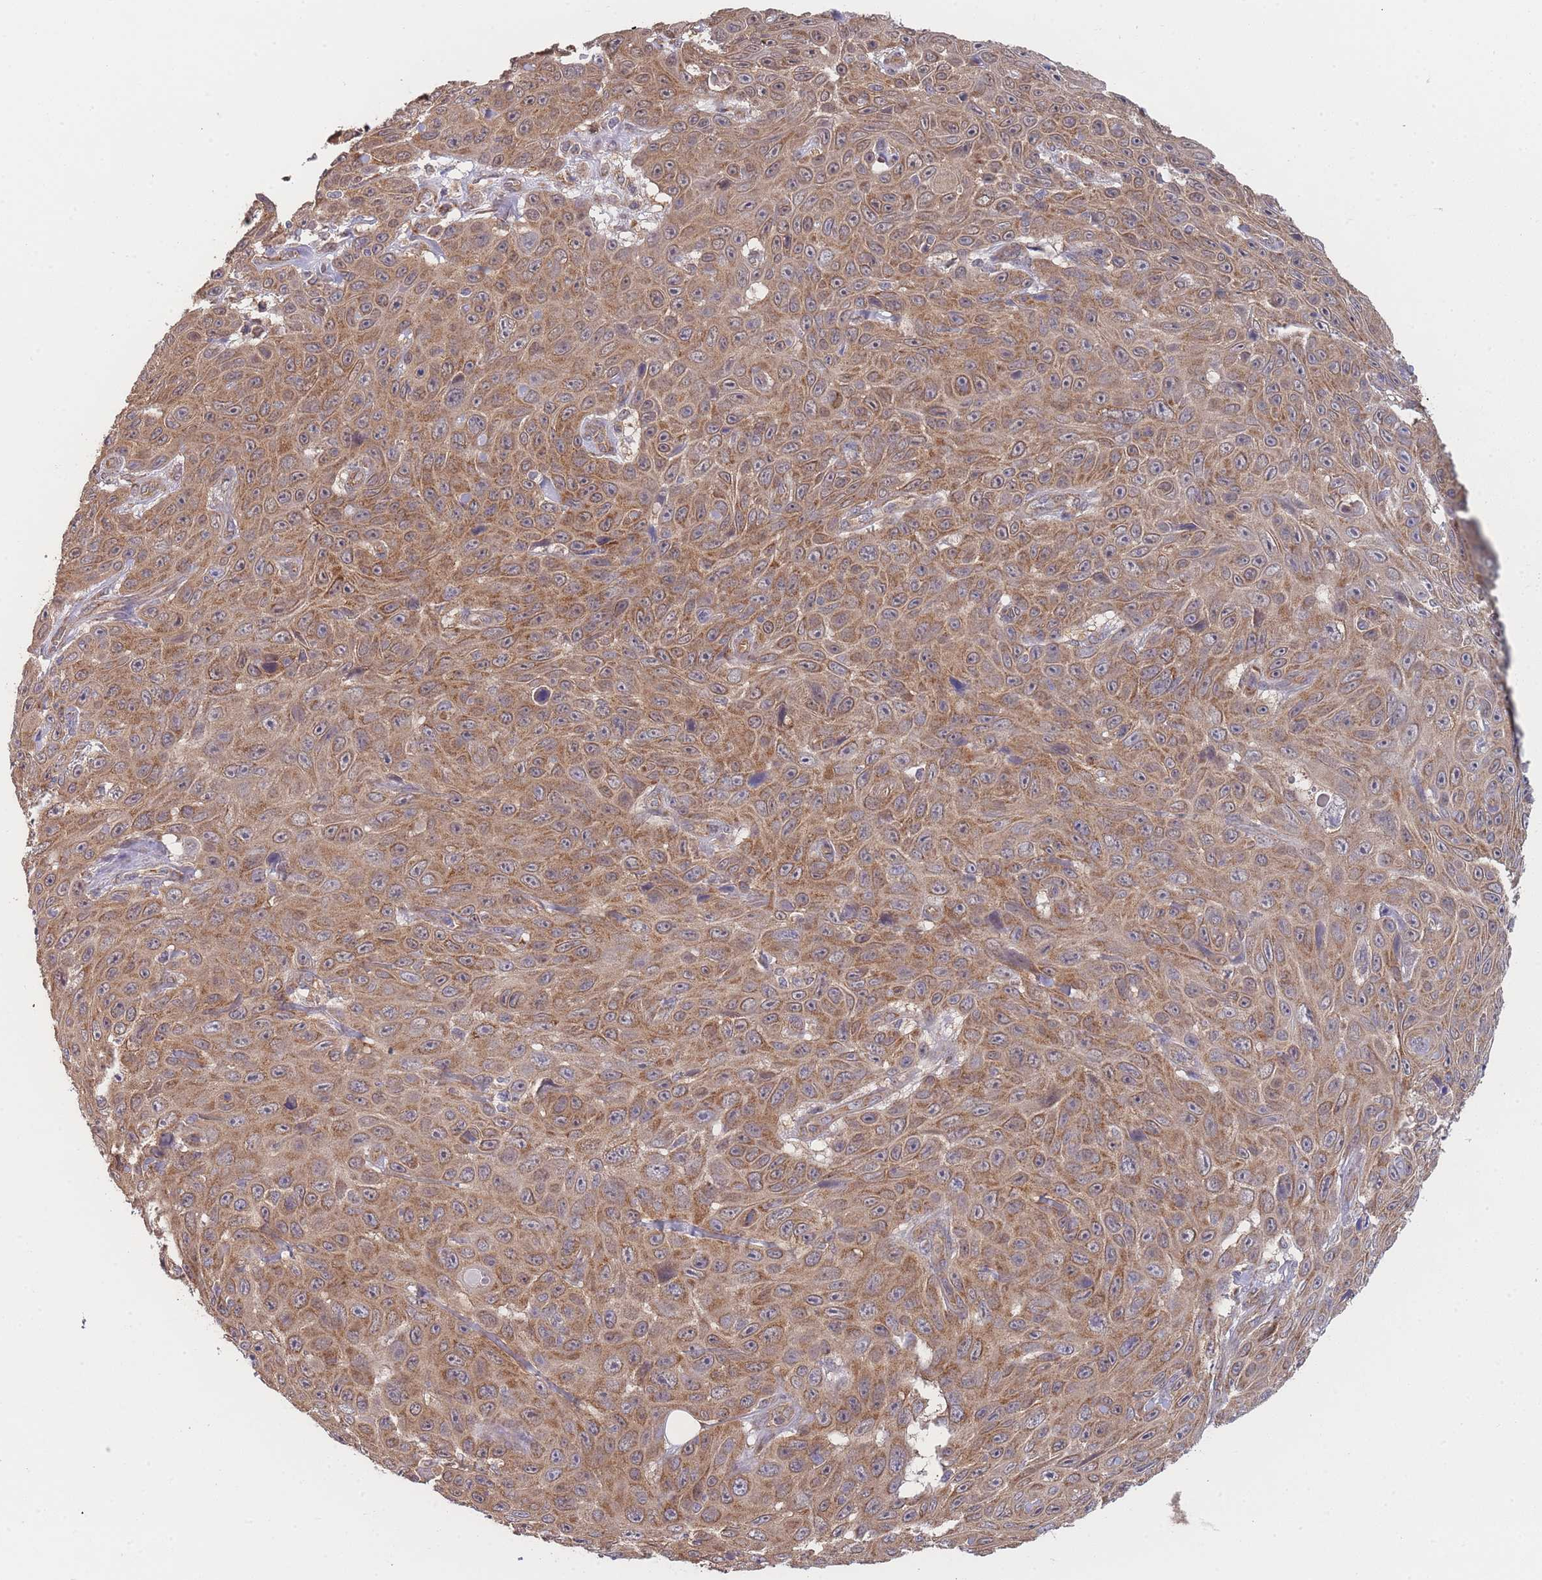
{"staining": {"intensity": "moderate", "quantity": ">75%", "location": "cytoplasmic/membranous"}, "tissue": "skin cancer", "cell_type": "Tumor cells", "image_type": "cancer", "snomed": [{"axis": "morphology", "description": "Squamous cell carcinoma, NOS"}, {"axis": "topography", "description": "Skin"}], "caption": "DAB (3,3'-diaminobenzidine) immunohistochemical staining of human squamous cell carcinoma (skin) shows moderate cytoplasmic/membranous protein staining in approximately >75% of tumor cells. (brown staining indicates protein expression, while blue staining denotes nuclei).", "gene": "MRPS18B", "patient": {"sex": "male", "age": 82}}